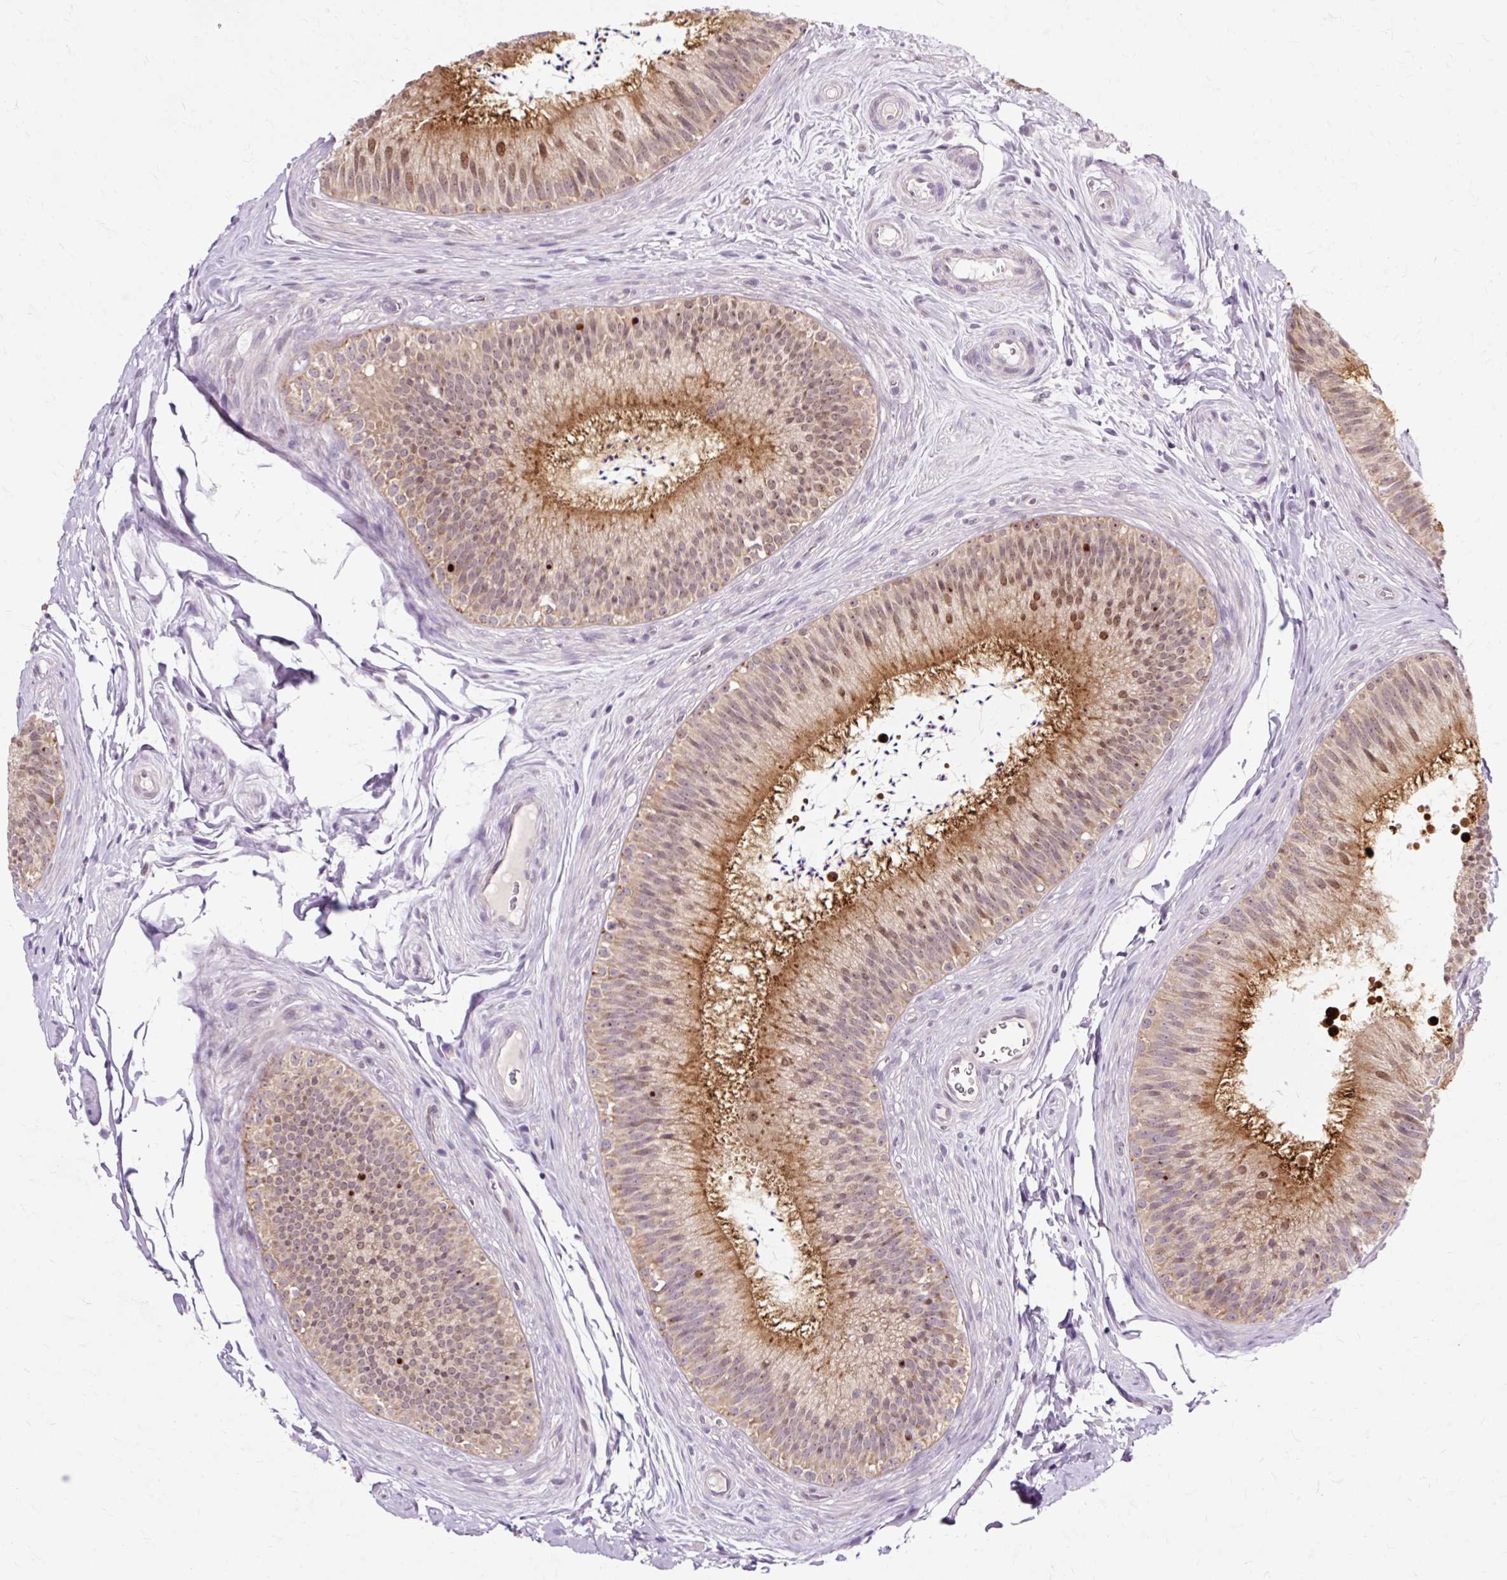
{"staining": {"intensity": "moderate", "quantity": "25%-75%", "location": "cytoplasmic/membranous,nuclear"}, "tissue": "epididymis", "cell_type": "Glandular cells", "image_type": "normal", "snomed": [{"axis": "morphology", "description": "Normal tissue, NOS"}, {"axis": "topography", "description": "Epididymis"}], "caption": "Epididymis stained with a brown dye shows moderate cytoplasmic/membranous,nuclear positive expression in about 25%-75% of glandular cells.", "gene": "GEMIN2", "patient": {"sex": "male", "age": 24}}